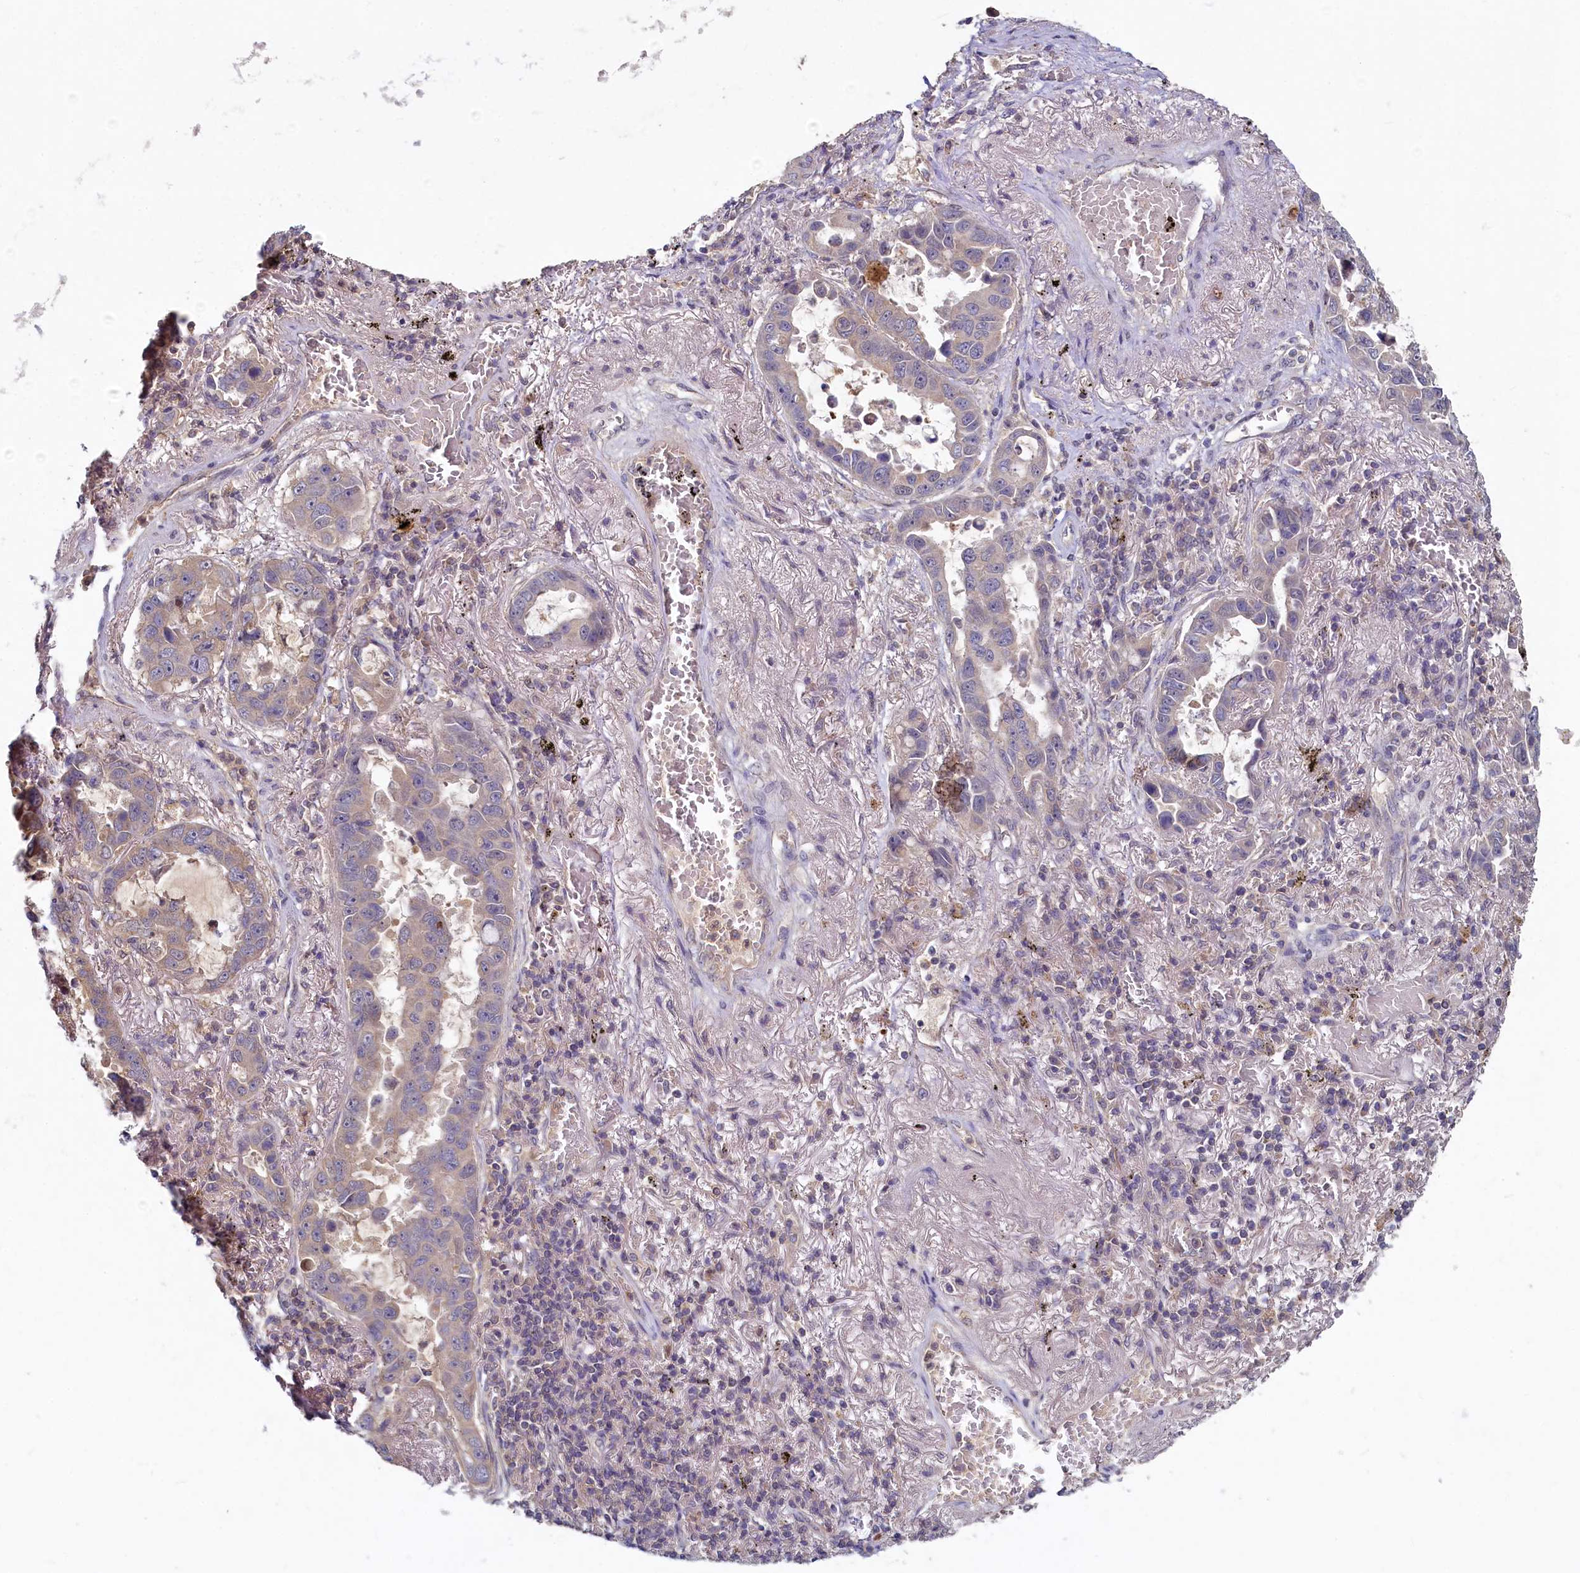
{"staining": {"intensity": "moderate", "quantity": "<25%", "location": "cytoplasmic/membranous"}, "tissue": "lung cancer", "cell_type": "Tumor cells", "image_type": "cancer", "snomed": [{"axis": "morphology", "description": "Adenocarcinoma, NOS"}, {"axis": "topography", "description": "Lung"}], "caption": "This histopathology image exhibits lung cancer (adenocarcinoma) stained with IHC to label a protein in brown. The cytoplasmic/membranous of tumor cells show moderate positivity for the protein. Nuclei are counter-stained blue.", "gene": "HERC3", "patient": {"sex": "male", "age": 64}}